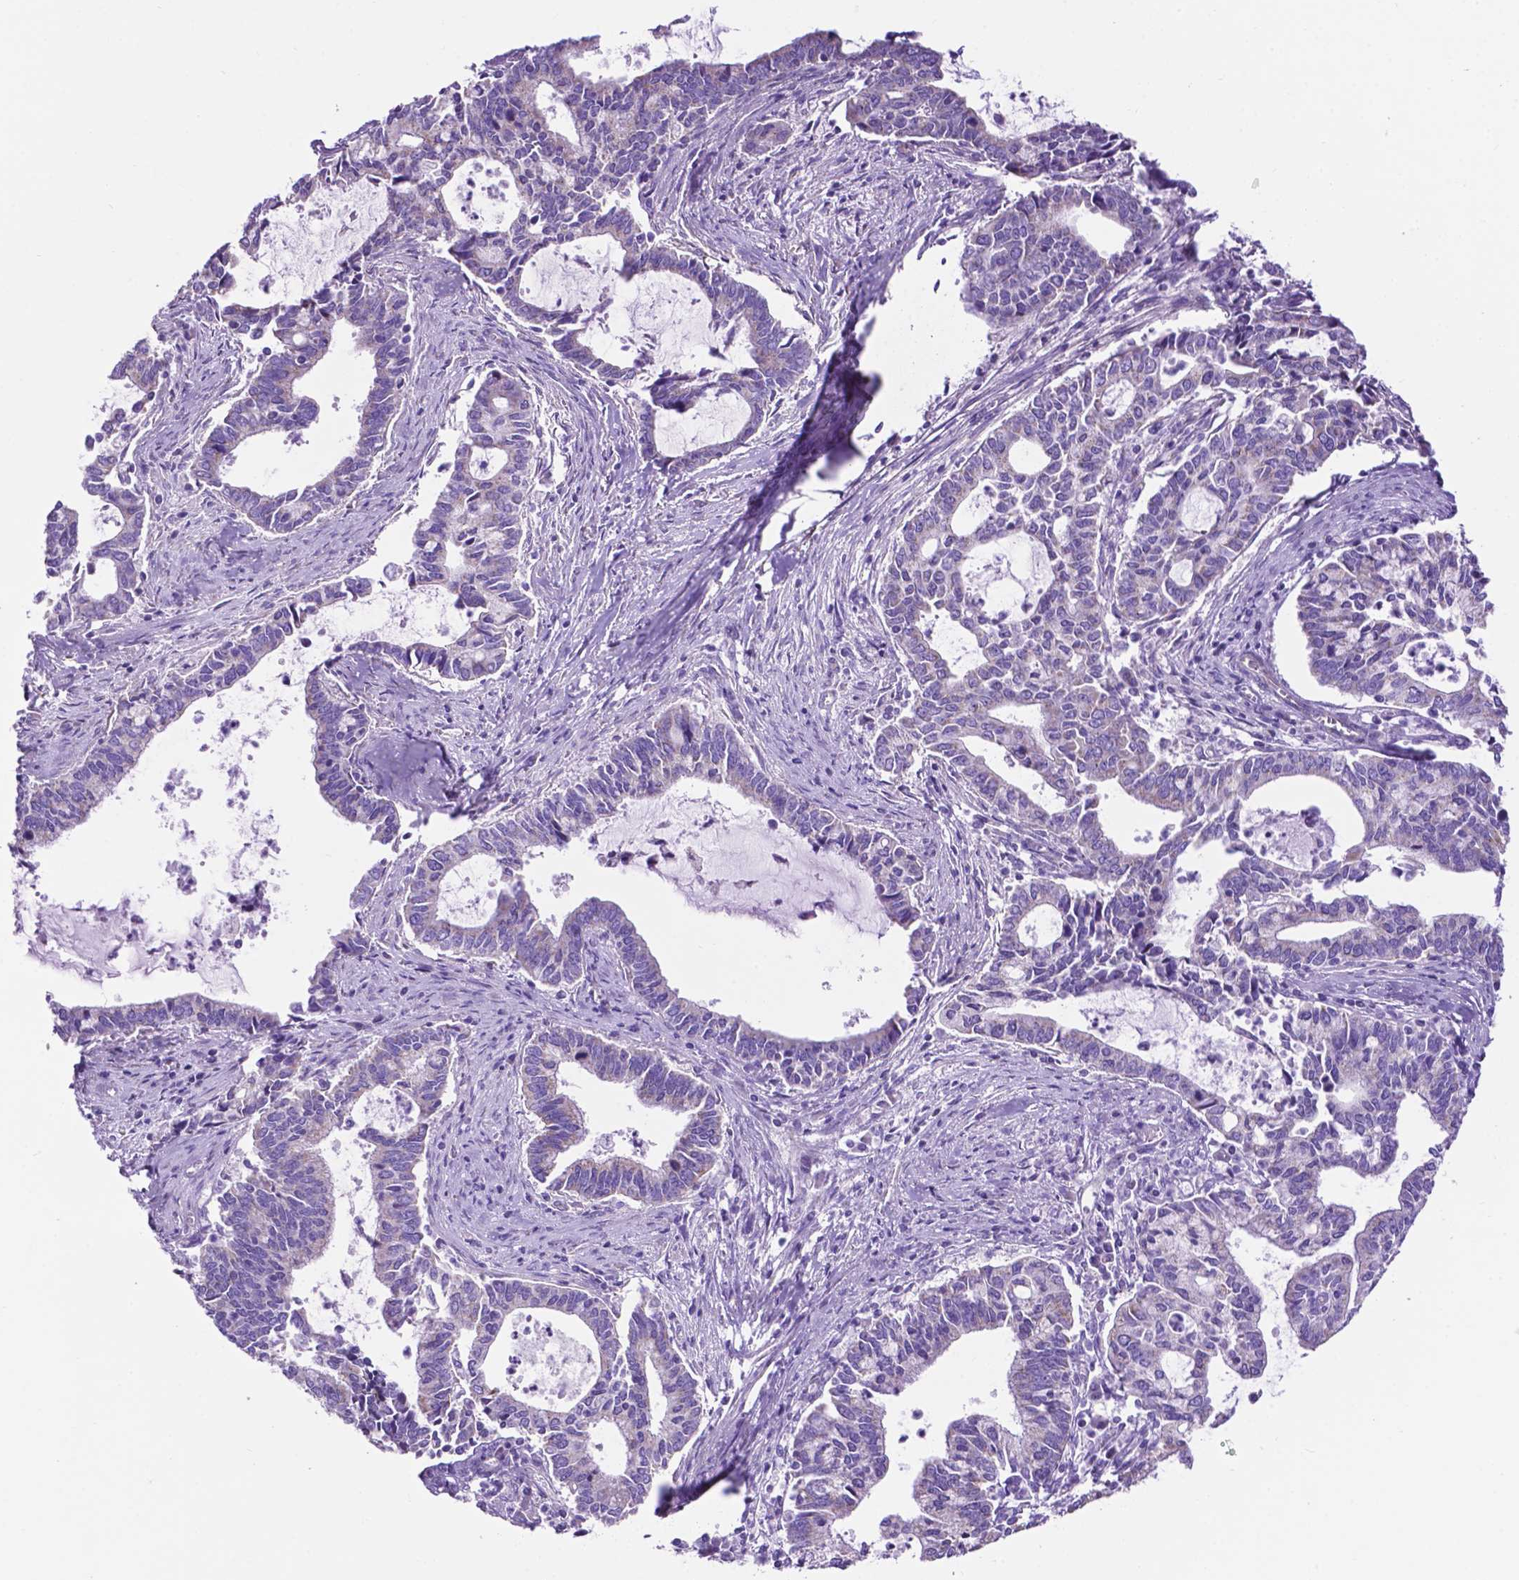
{"staining": {"intensity": "weak", "quantity": "25%-75%", "location": "cytoplasmic/membranous"}, "tissue": "cervical cancer", "cell_type": "Tumor cells", "image_type": "cancer", "snomed": [{"axis": "morphology", "description": "Adenocarcinoma, NOS"}, {"axis": "topography", "description": "Cervix"}], "caption": "An IHC histopathology image of tumor tissue is shown. Protein staining in brown highlights weak cytoplasmic/membranous positivity in cervical cancer (adenocarcinoma) within tumor cells.", "gene": "TMEM121B", "patient": {"sex": "female", "age": 42}}